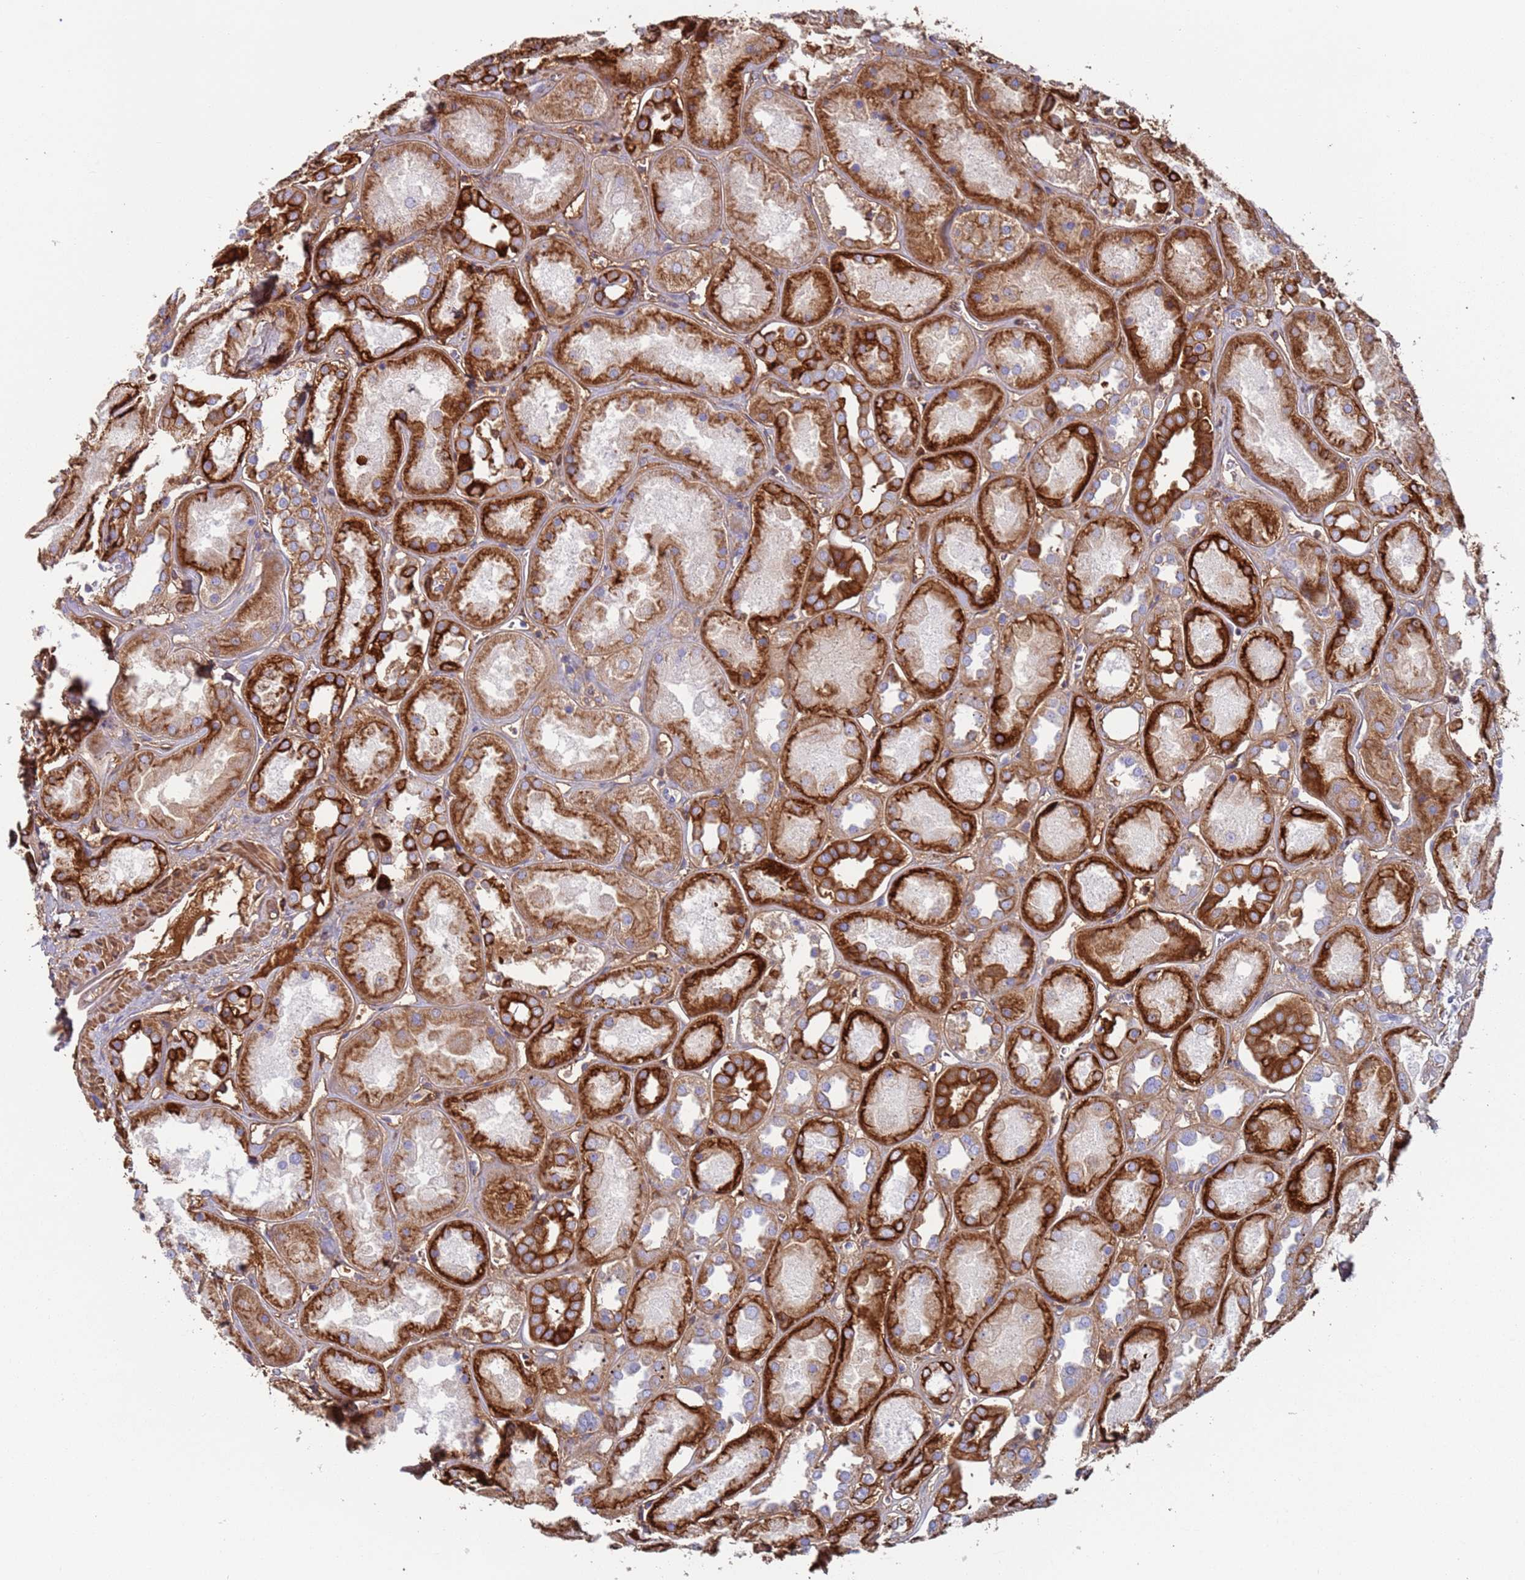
{"staining": {"intensity": "moderate", "quantity": "<25%", "location": "cytoplasmic/membranous"}, "tissue": "kidney", "cell_type": "Cells in glomeruli", "image_type": "normal", "snomed": [{"axis": "morphology", "description": "Normal tissue, NOS"}, {"axis": "topography", "description": "Kidney"}], "caption": "A brown stain shows moderate cytoplasmic/membranous staining of a protein in cells in glomeruli of unremarkable kidney.", "gene": "CYSLTR2", "patient": {"sex": "male", "age": 70}}